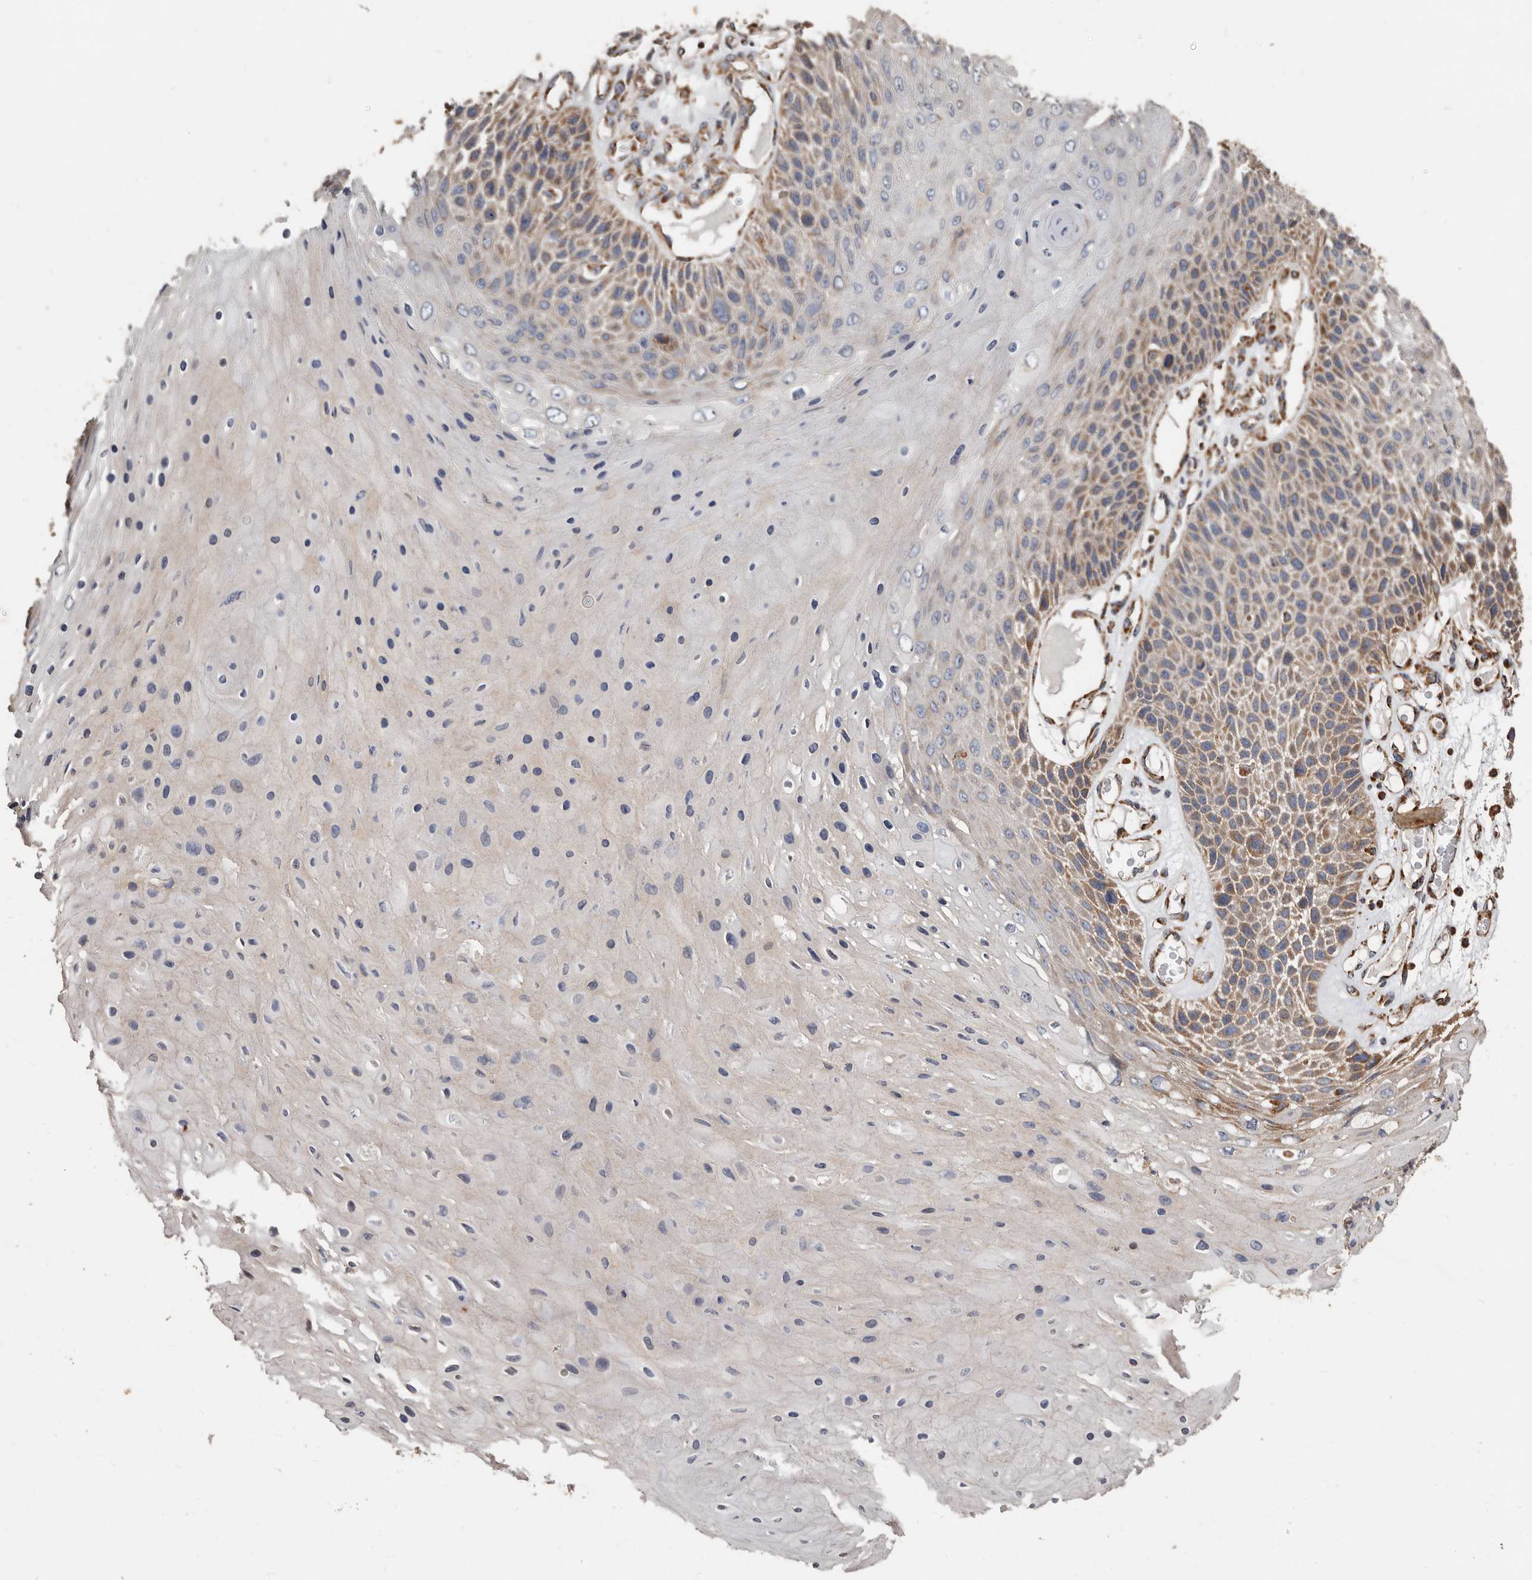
{"staining": {"intensity": "moderate", "quantity": "25%-75%", "location": "cytoplasmic/membranous"}, "tissue": "skin cancer", "cell_type": "Tumor cells", "image_type": "cancer", "snomed": [{"axis": "morphology", "description": "Squamous cell carcinoma, NOS"}, {"axis": "topography", "description": "Skin"}], "caption": "The image demonstrates a brown stain indicating the presence of a protein in the cytoplasmic/membranous of tumor cells in skin squamous cell carcinoma. The protein is shown in brown color, while the nuclei are stained blue.", "gene": "OSGIN2", "patient": {"sex": "female", "age": 88}}